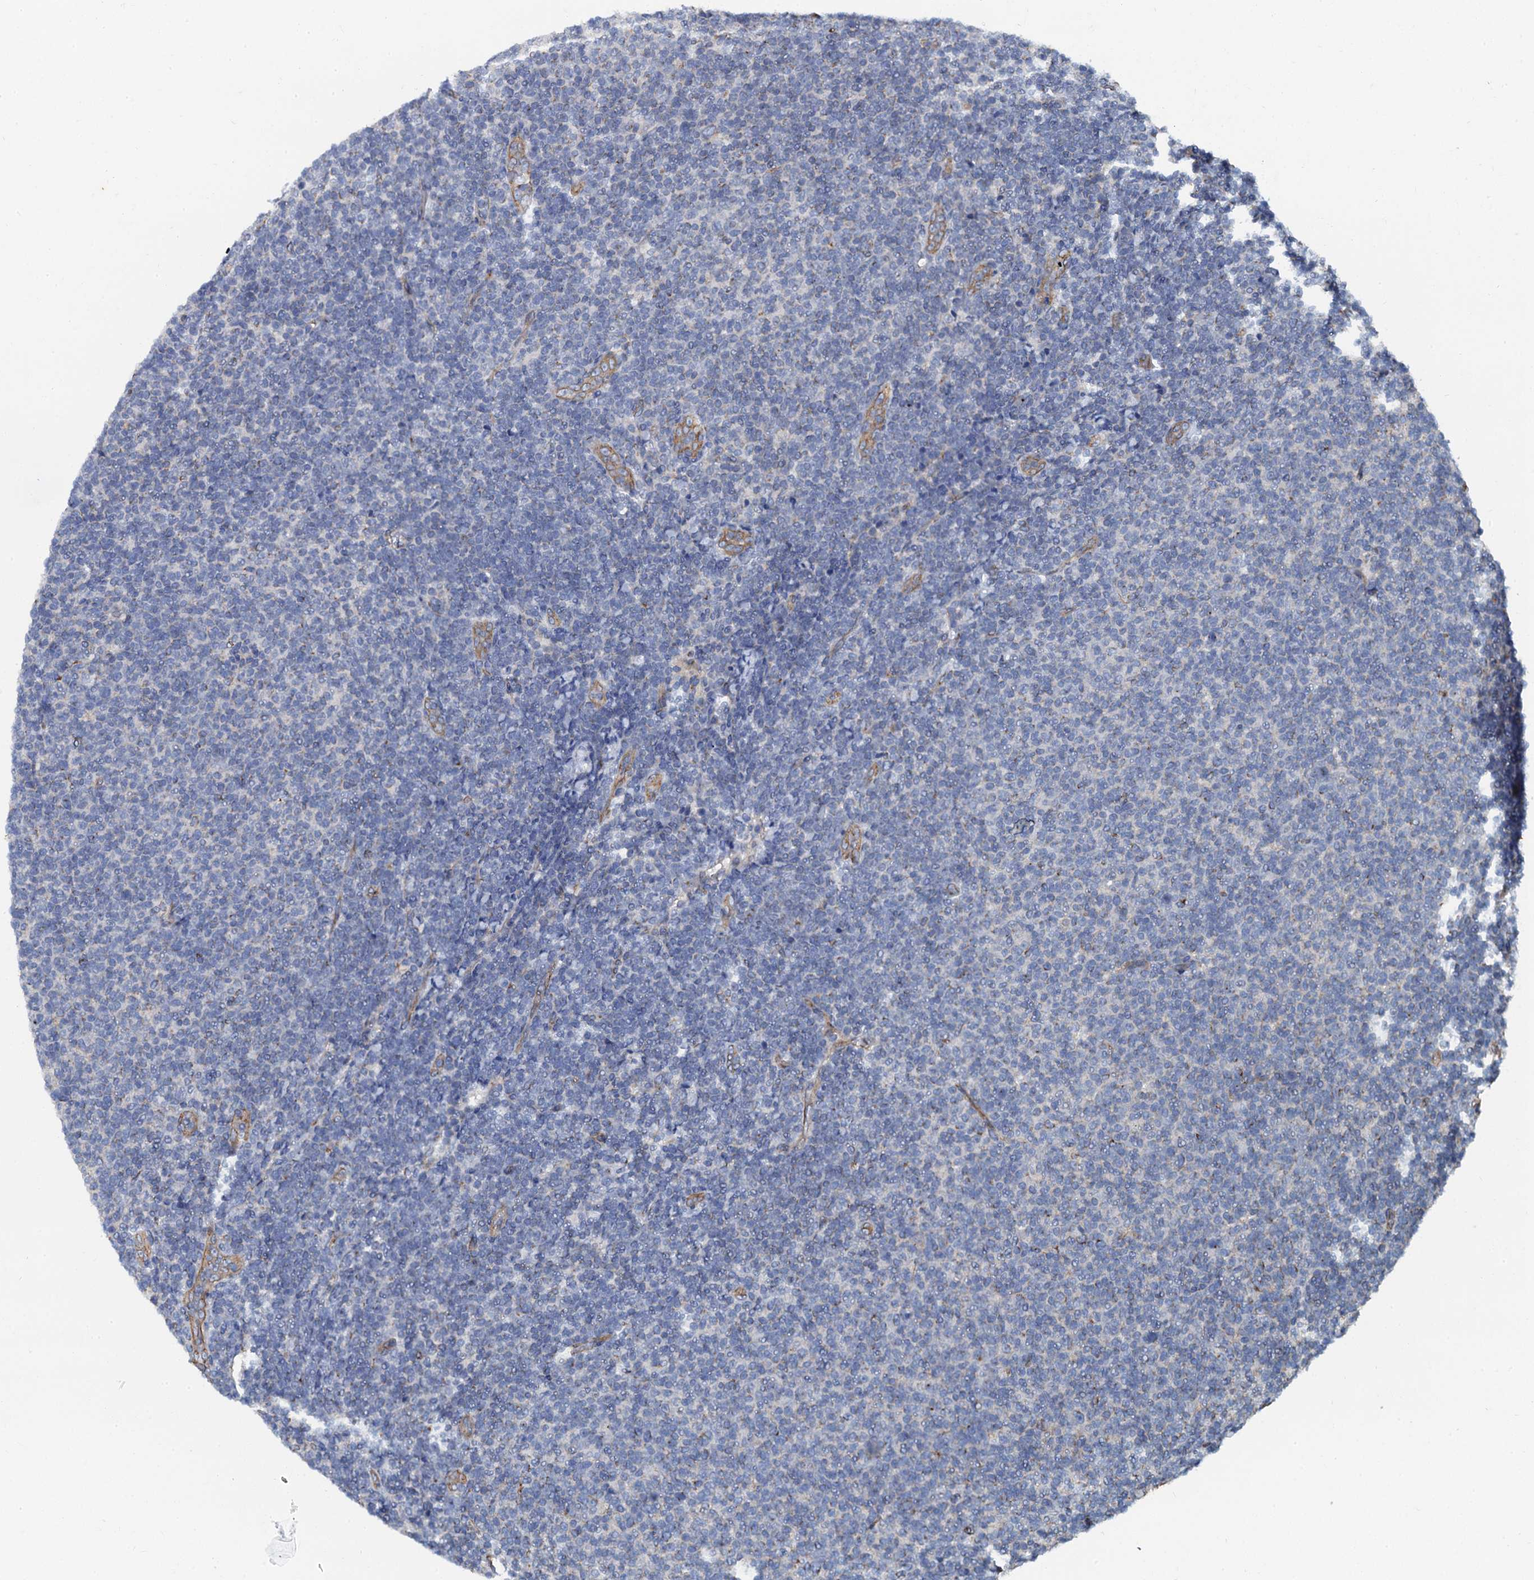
{"staining": {"intensity": "negative", "quantity": "none", "location": "none"}, "tissue": "lymphoma", "cell_type": "Tumor cells", "image_type": "cancer", "snomed": [{"axis": "morphology", "description": "Malignant lymphoma, non-Hodgkin's type, Low grade"}, {"axis": "topography", "description": "Lymph node"}], "caption": "Tumor cells are negative for brown protein staining in lymphoma.", "gene": "NGRN", "patient": {"sex": "male", "age": 66}}